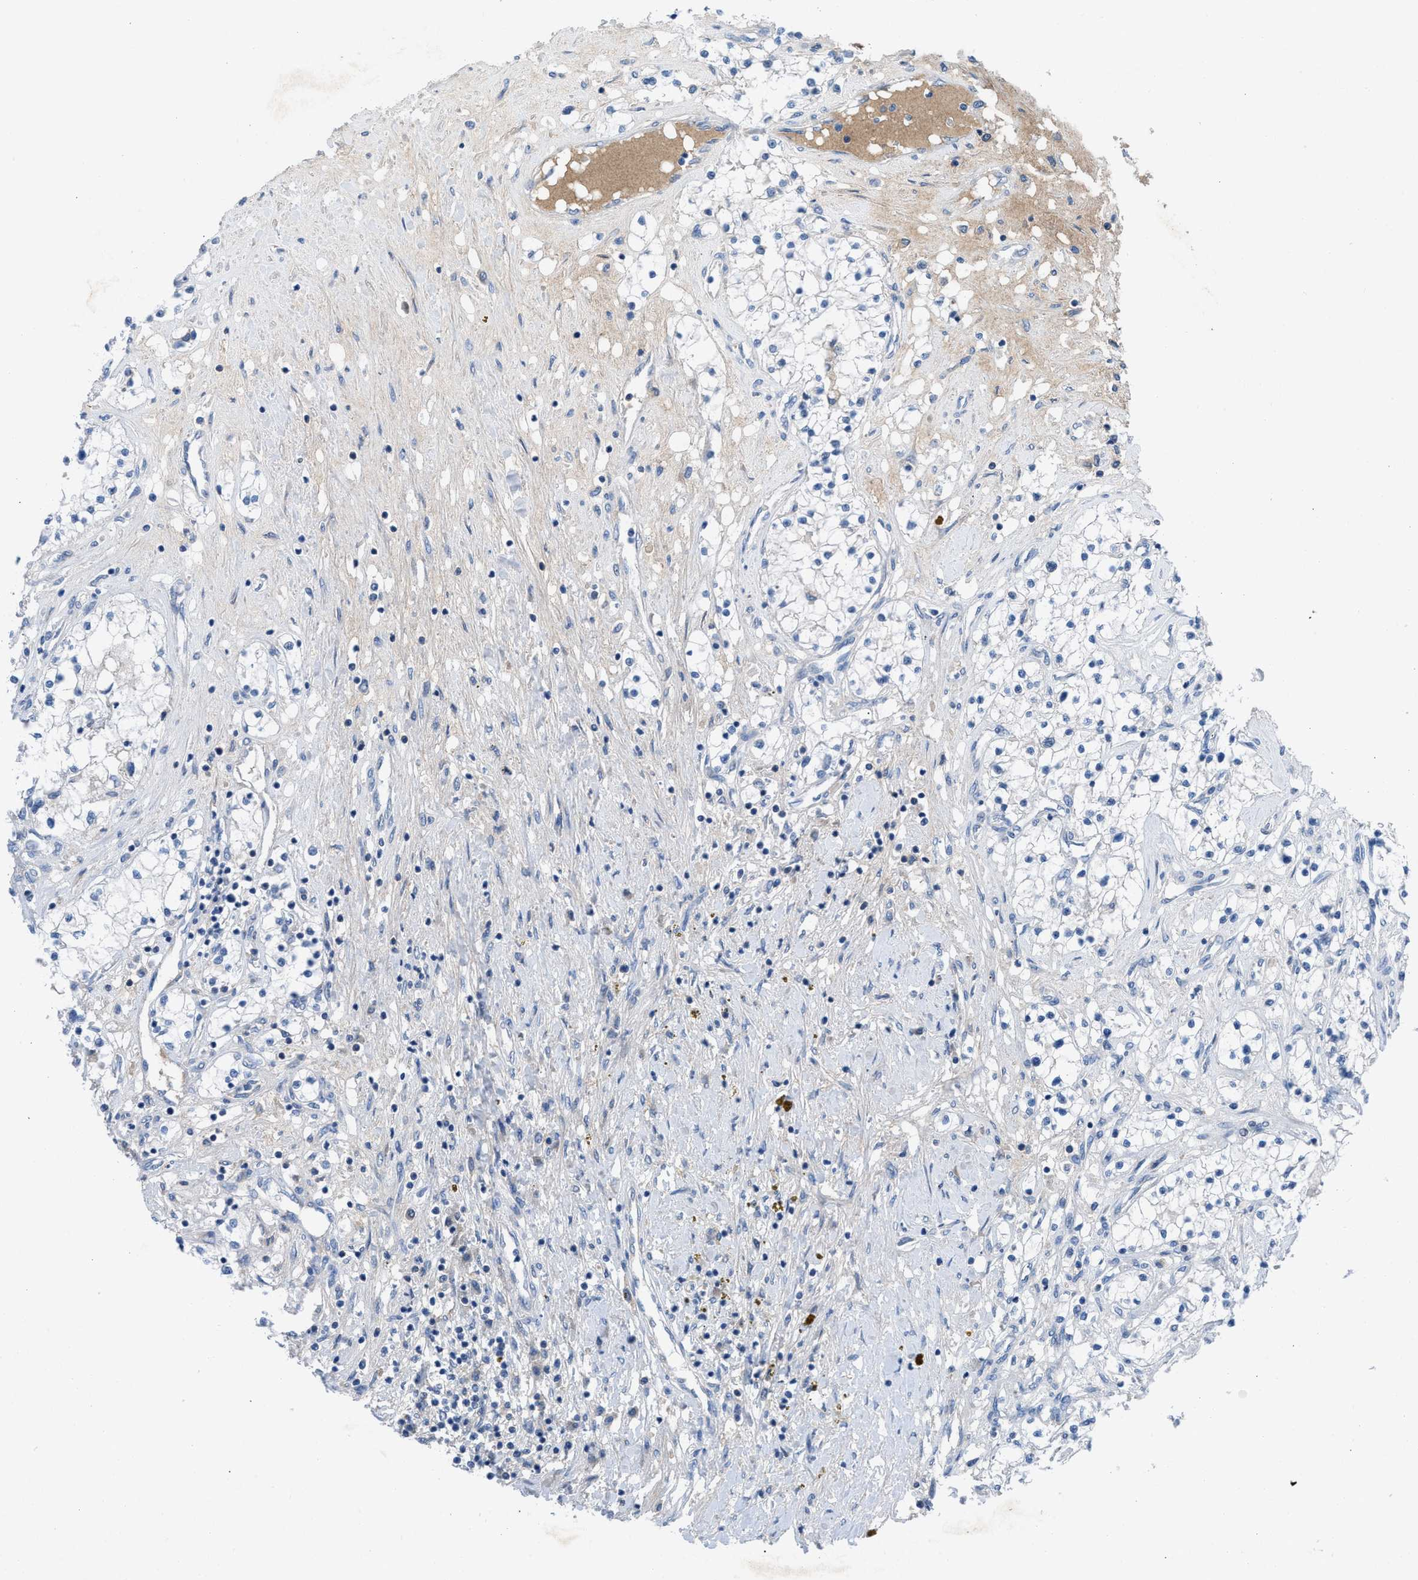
{"staining": {"intensity": "negative", "quantity": "none", "location": "none"}, "tissue": "renal cancer", "cell_type": "Tumor cells", "image_type": "cancer", "snomed": [{"axis": "morphology", "description": "Adenocarcinoma, NOS"}, {"axis": "topography", "description": "Kidney"}], "caption": "A high-resolution photomicrograph shows immunohistochemistry staining of adenocarcinoma (renal), which exhibits no significant positivity in tumor cells.", "gene": "HPX", "patient": {"sex": "male", "age": 68}}